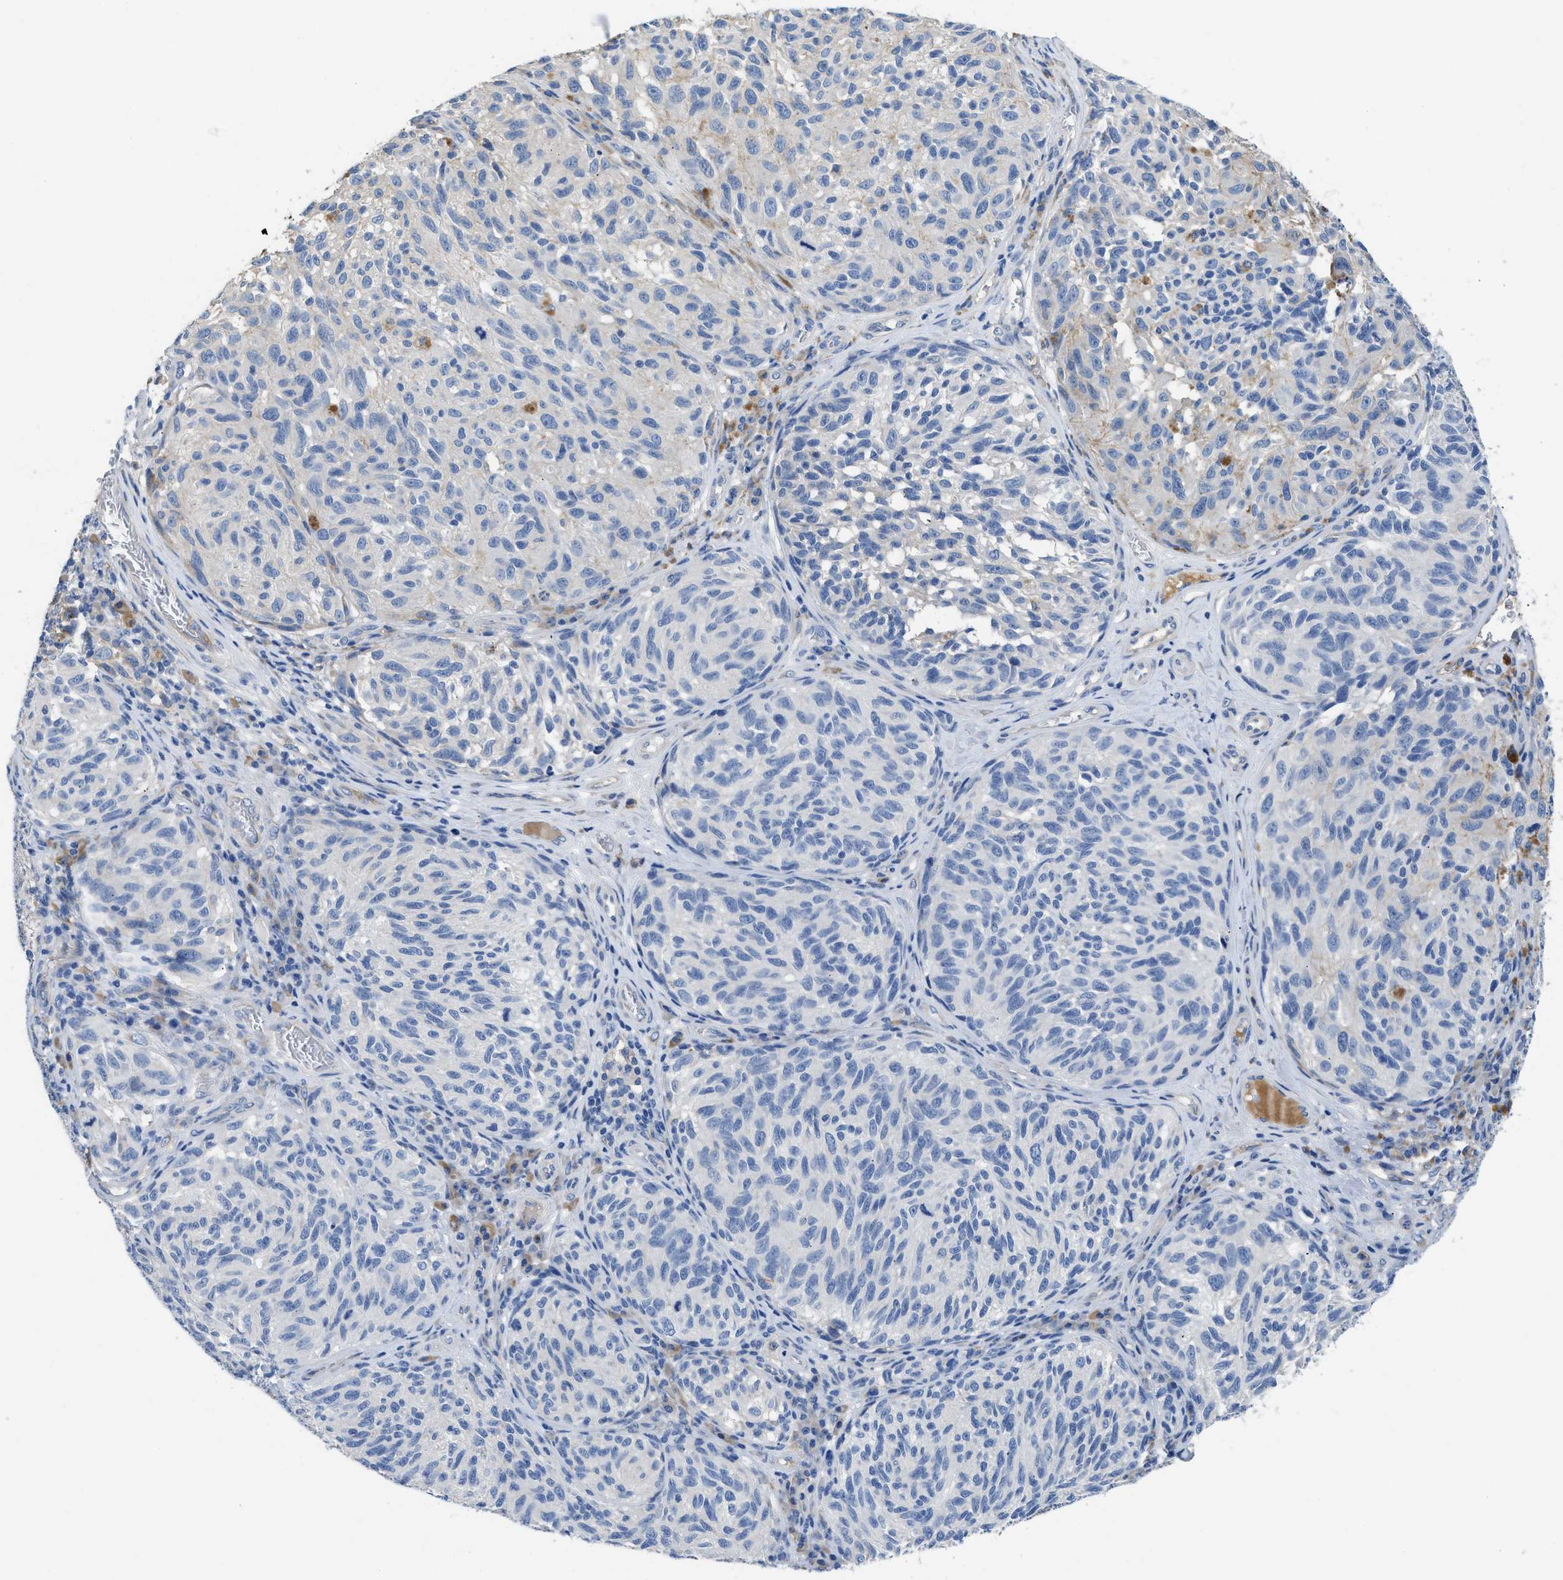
{"staining": {"intensity": "negative", "quantity": "none", "location": "none"}, "tissue": "melanoma", "cell_type": "Tumor cells", "image_type": "cancer", "snomed": [{"axis": "morphology", "description": "Malignant melanoma, NOS"}, {"axis": "topography", "description": "Skin"}], "caption": "Photomicrograph shows no protein staining in tumor cells of melanoma tissue.", "gene": "C1S", "patient": {"sex": "female", "age": 73}}